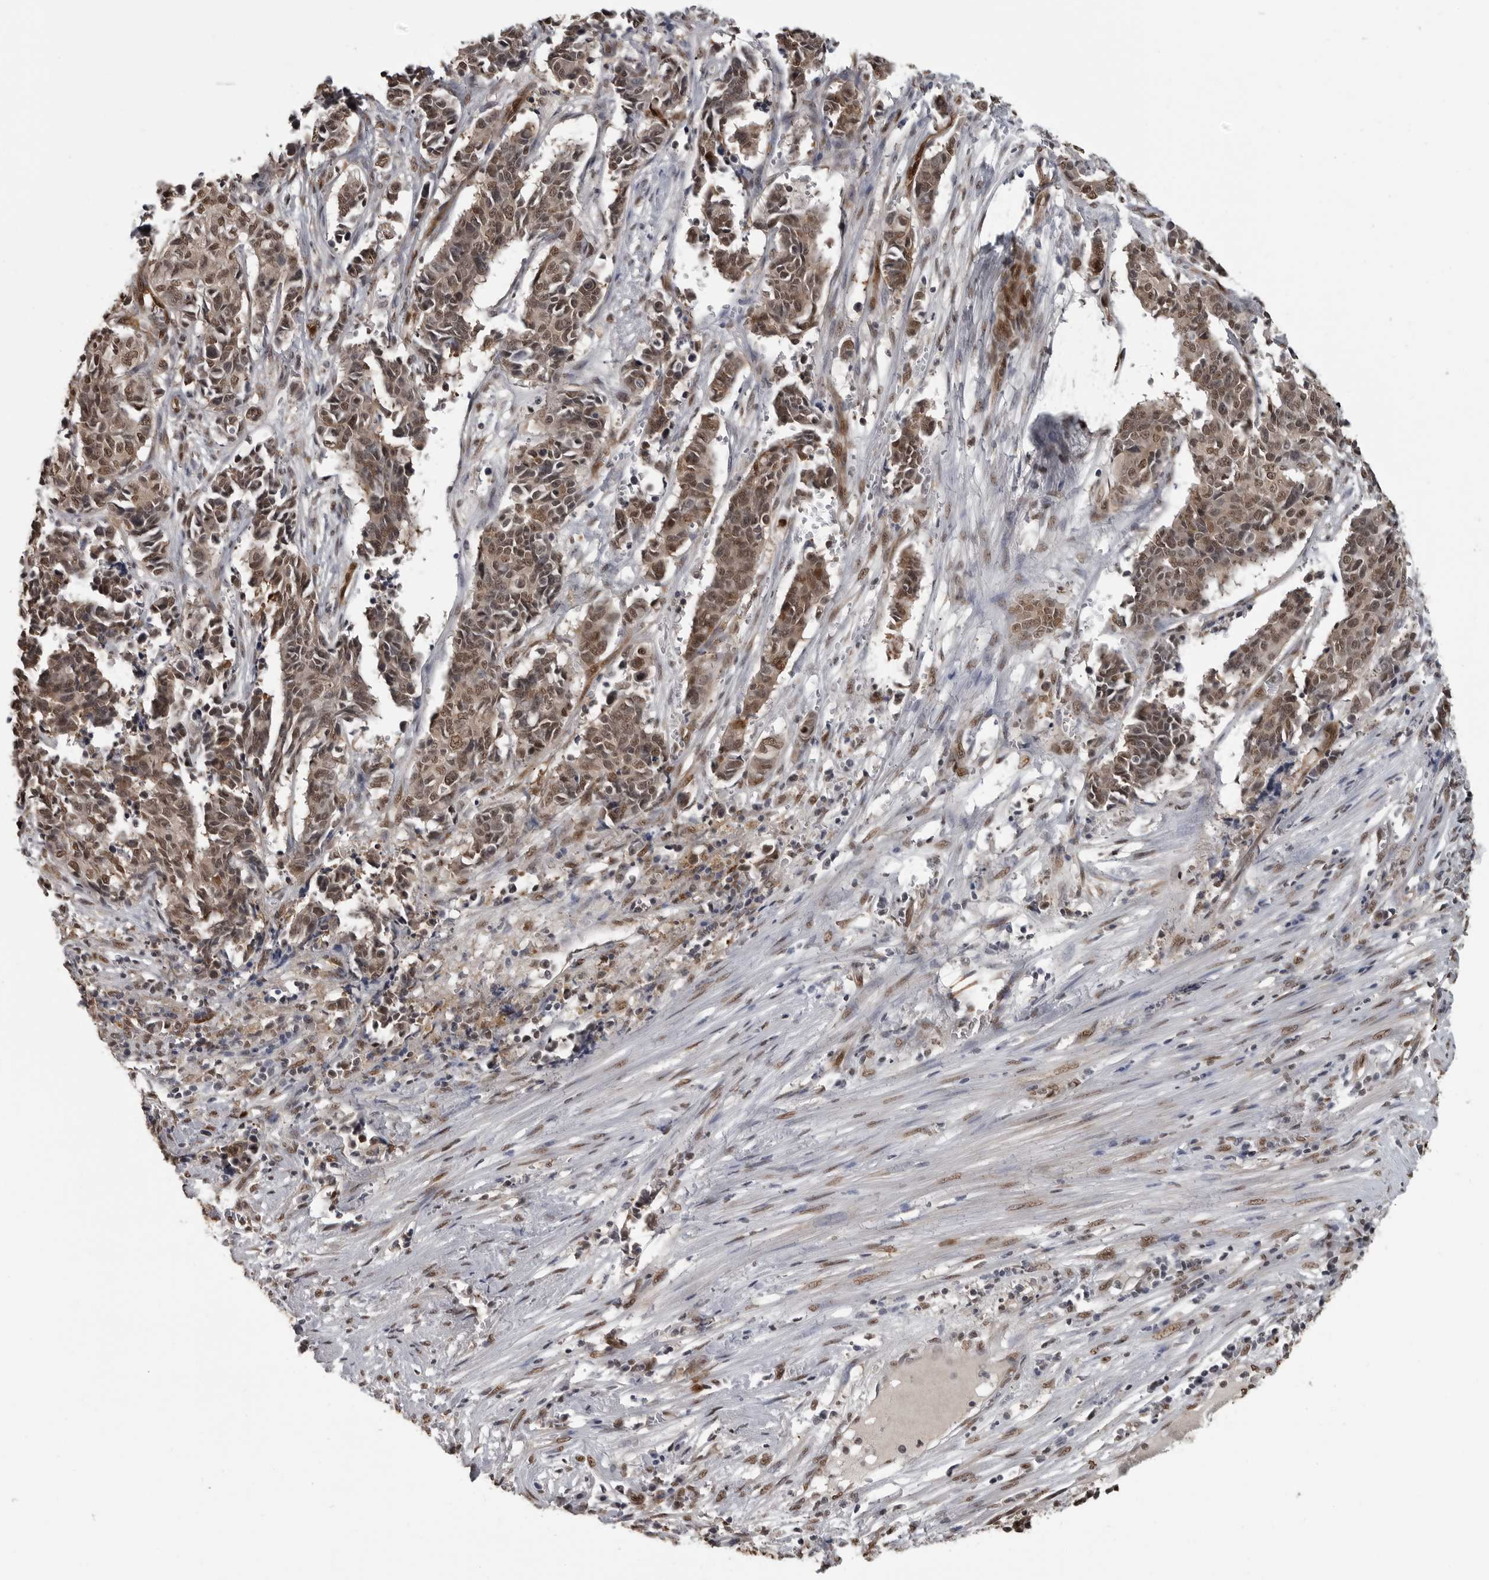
{"staining": {"intensity": "weak", "quantity": ">75%", "location": "cytoplasmic/membranous,nuclear"}, "tissue": "cervical cancer", "cell_type": "Tumor cells", "image_type": "cancer", "snomed": [{"axis": "morphology", "description": "Normal tissue, NOS"}, {"axis": "morphology", "description": "Squamous cell carcinoma, NOS"}, {"axis": "topography", "description": "Cervix"}], "caption": "A brown stain labels weak cytoplasmic/membranous and nuclear expression of a protein in human cervical squamous cell carcinoma tumor cells.", "gene": "SMAD2", "patient": {"sex": "female", "age": 35}}